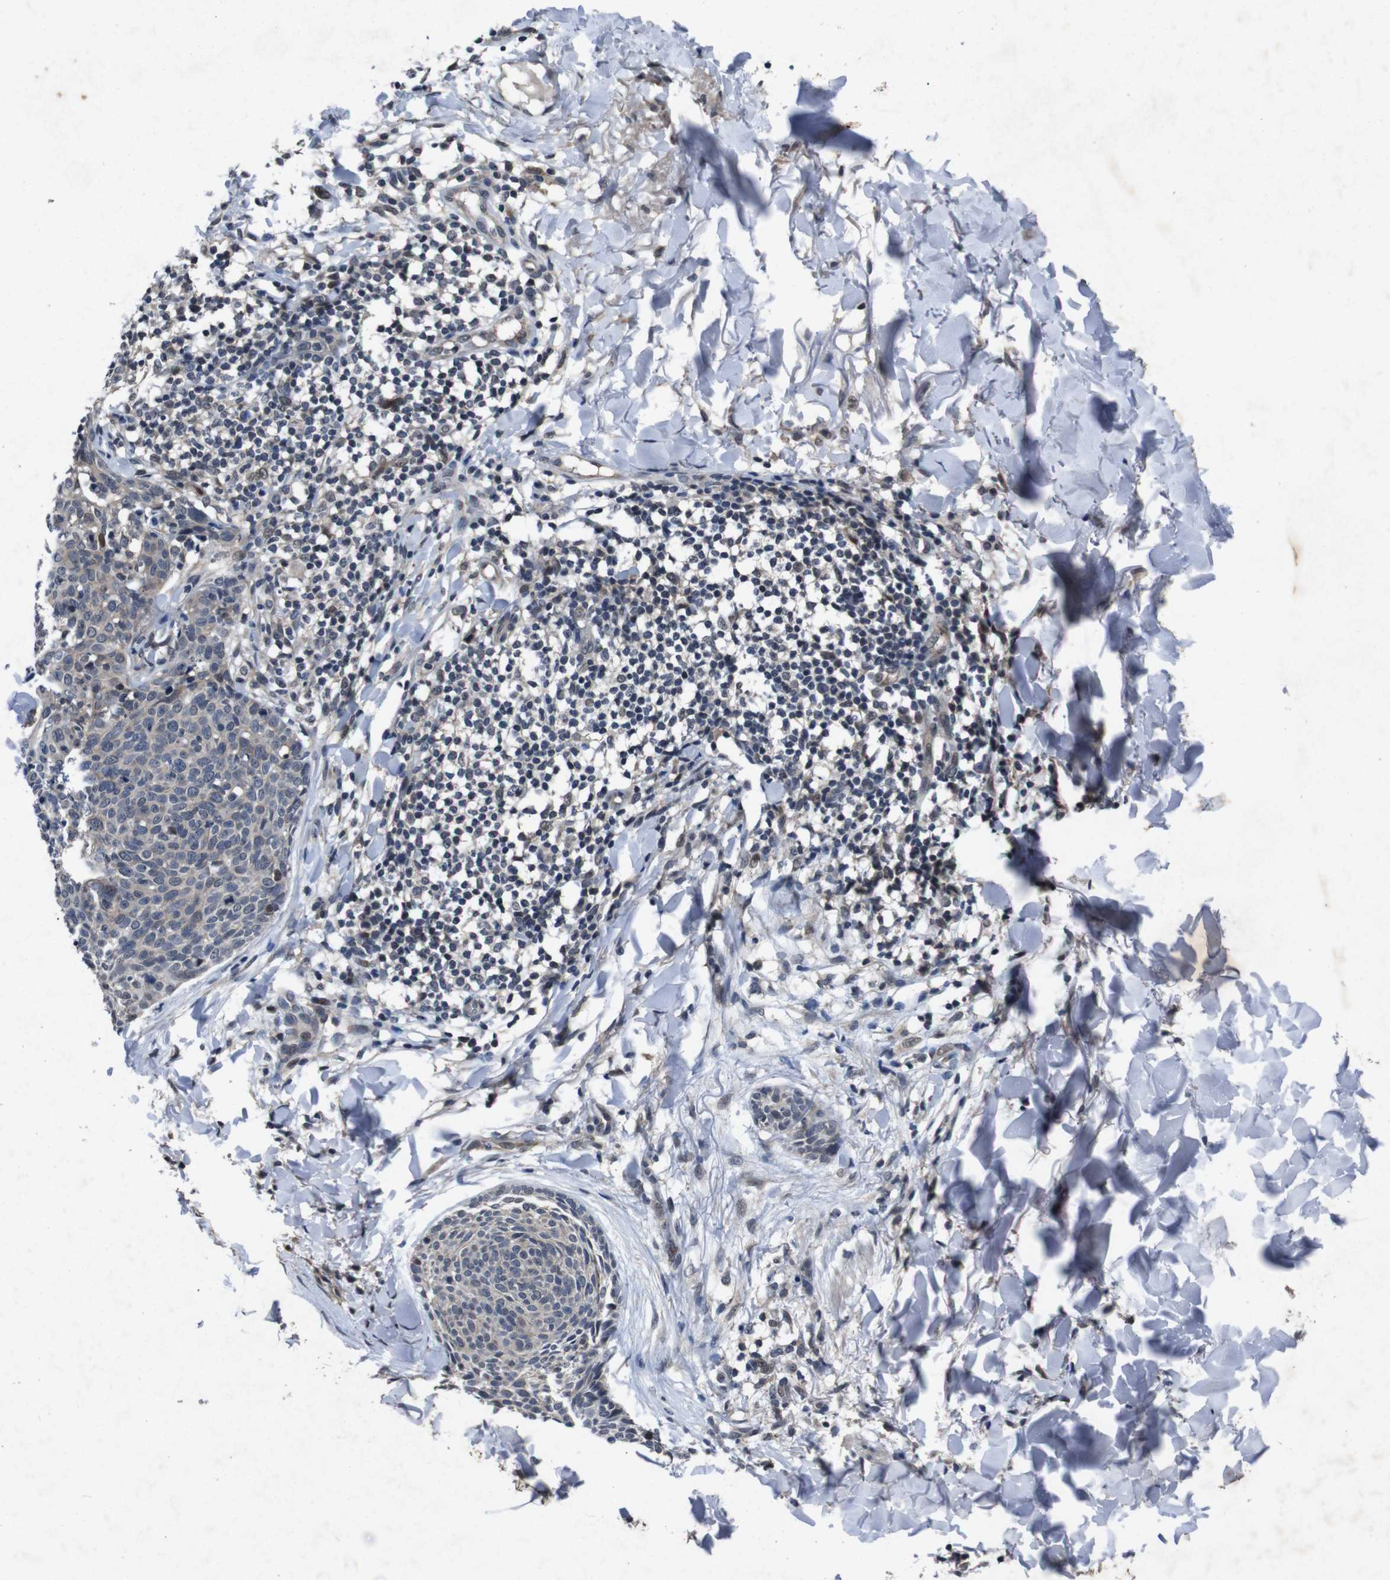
{"staining": {"intensity": "negative", "quantity": "none", "location": "none"}, "tissue": "skin cancer", "cell_type": "Tumor cells", "image_type": "cancer", "snomed": [{"axis": "morphology", "description": "Normal tissue, NOS"}, {"axis": "morphology", "description": "Basal cell carcinoma"}, {"axis": "topography", "description": "Skin"}], "caption": "The histopathology image displays no staining of tumor cells in skin cancer.", "gene": "AKT3", "patient": {"sex": "female", "age": 57}}